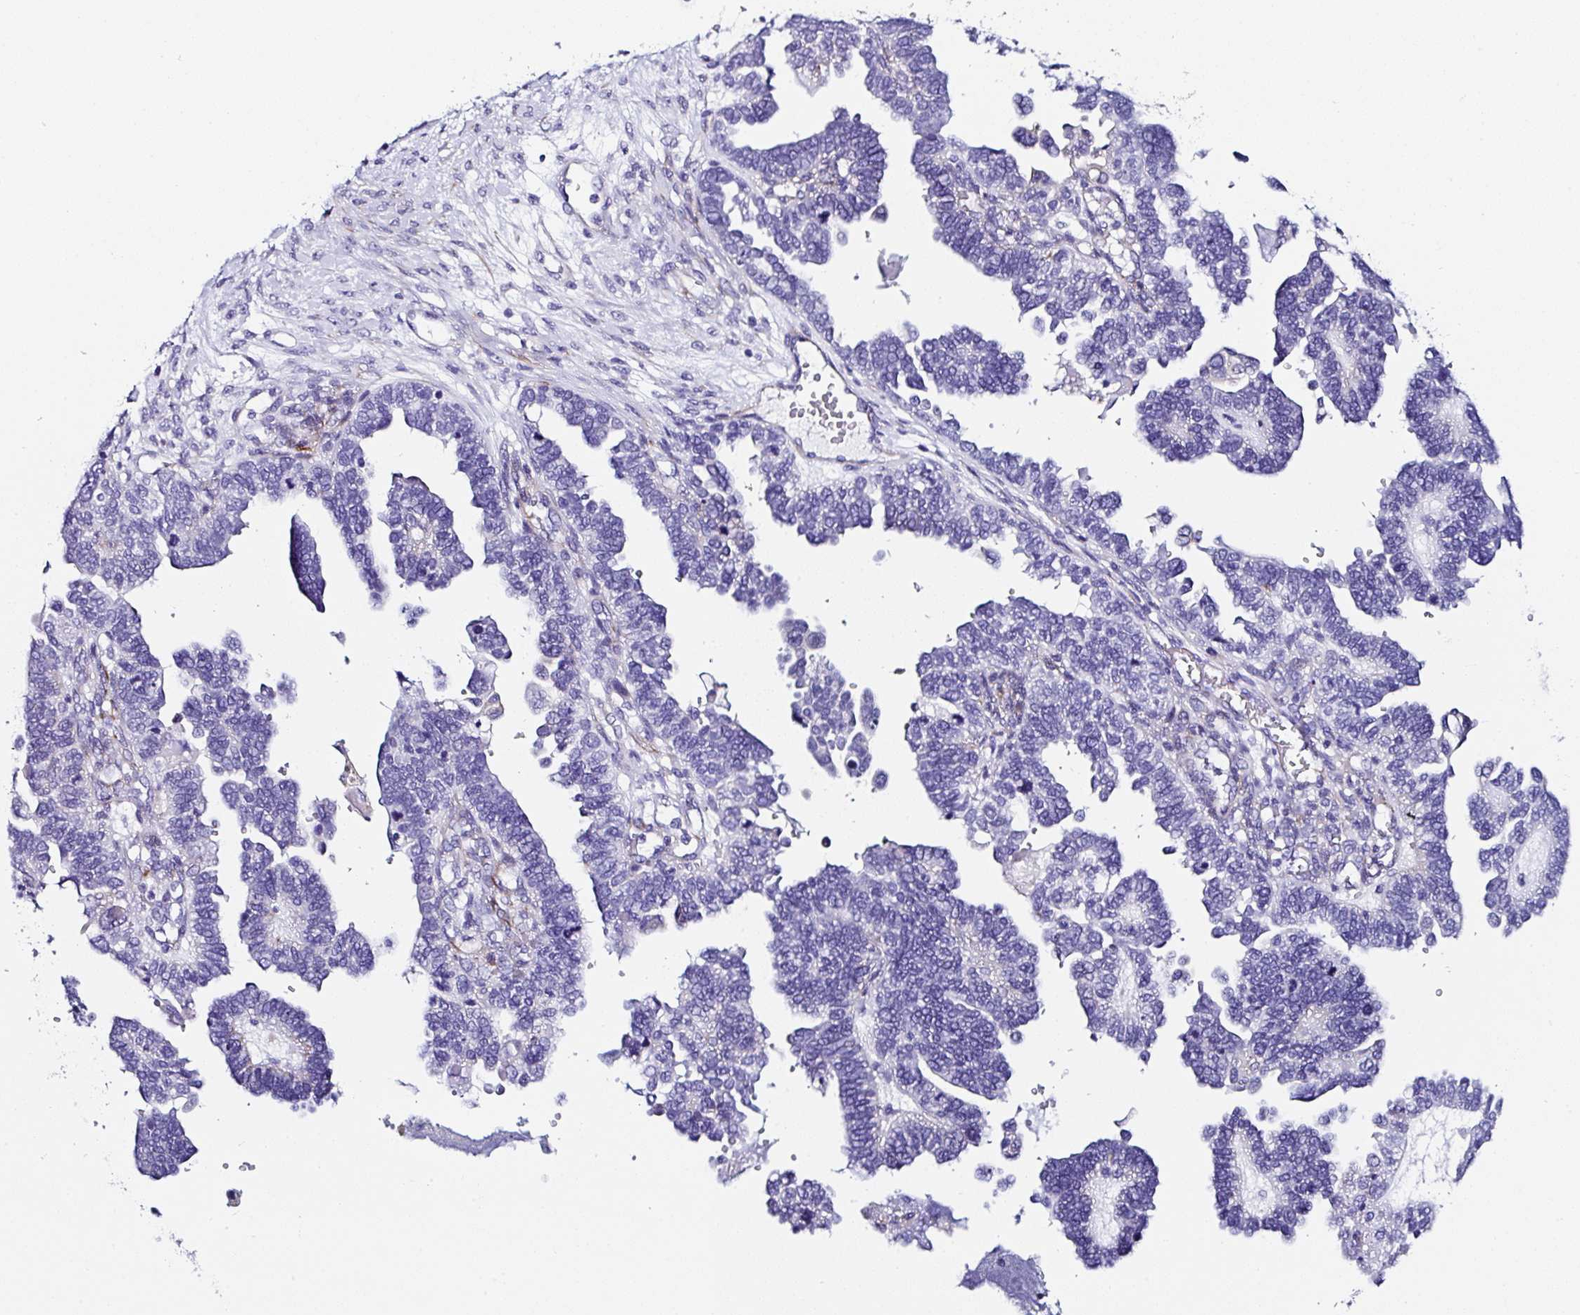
{"staining": {"intensity": "negative", "quantity": "none", "location": "none"}, "tissue": "ovarian cancer", "cell_type": "Tumor cells", "image_type": "cancer", "snomed": [{"axis": "morphology", "description": "Cystadenocarcinoma, serous, NOS"}, {"axis": "topography", "description": "Ovary"}], "caption": "Immunohistochemical staining of ovarian serous cystadenocarcinoma shows no significant staining in tumor cells.", "gene": "TMPRSS11E", "patient": {"sex": "female", "age": 51}}